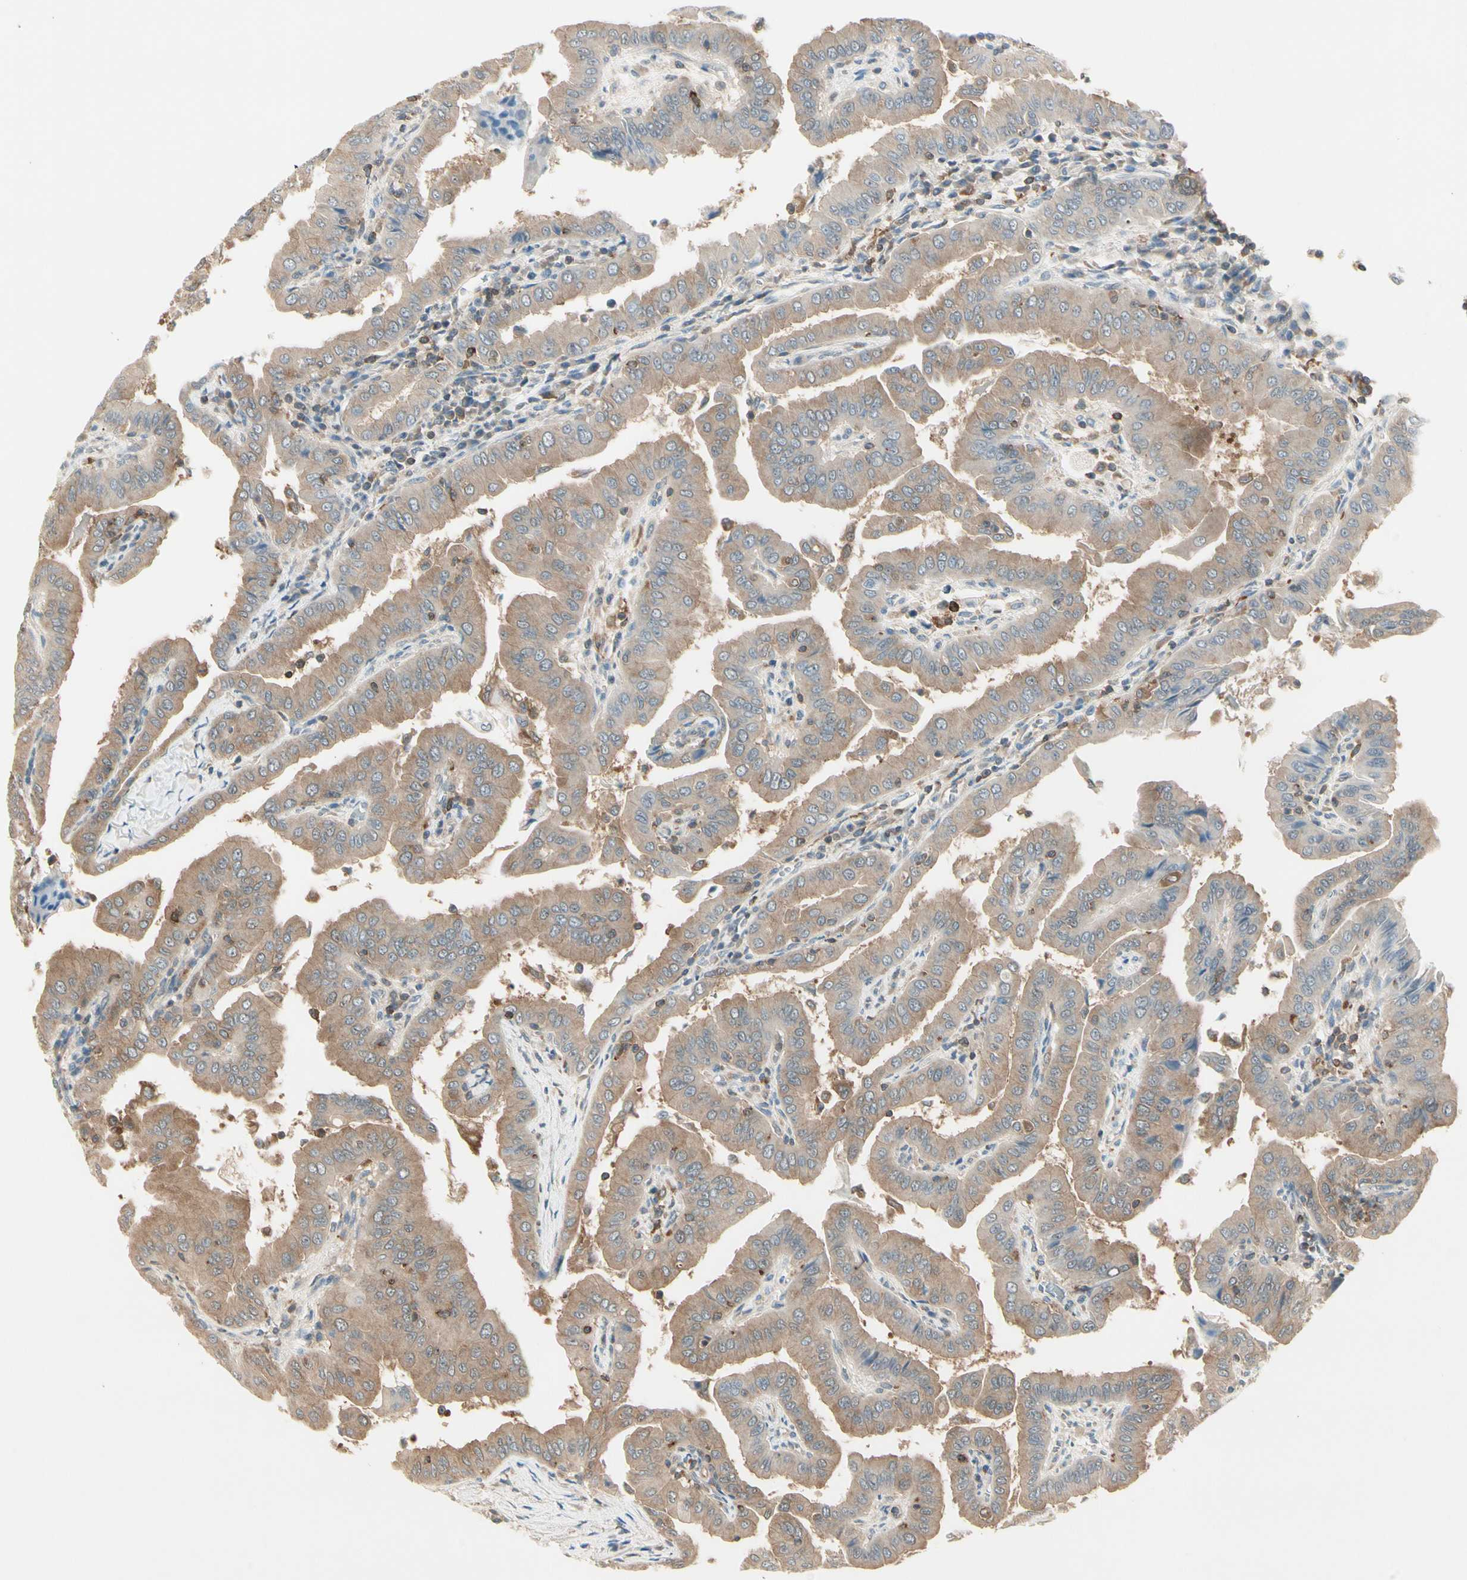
{"staining": {"intensity": "weak", "quantity": ">75%", "location": "cytoplasmic/membranous"}, "tissue": "thyroid cancer", "cell_type": "Tumor cells", "image_type": "cancer", "snomed": [{"axis": "morphology", "description": "Papillary adenocarcinoma, NOS"}, {"axis": "topography", "description": "Thyroid gland"}], "caption": "Brown immunohistochemical staining in thyroid cancer reveals weak cytoplasmic/membranous expression in approximately >75% of tumor cells.", "gene": "OXSR1", "patient": {"sex": "male", "age": 33}}